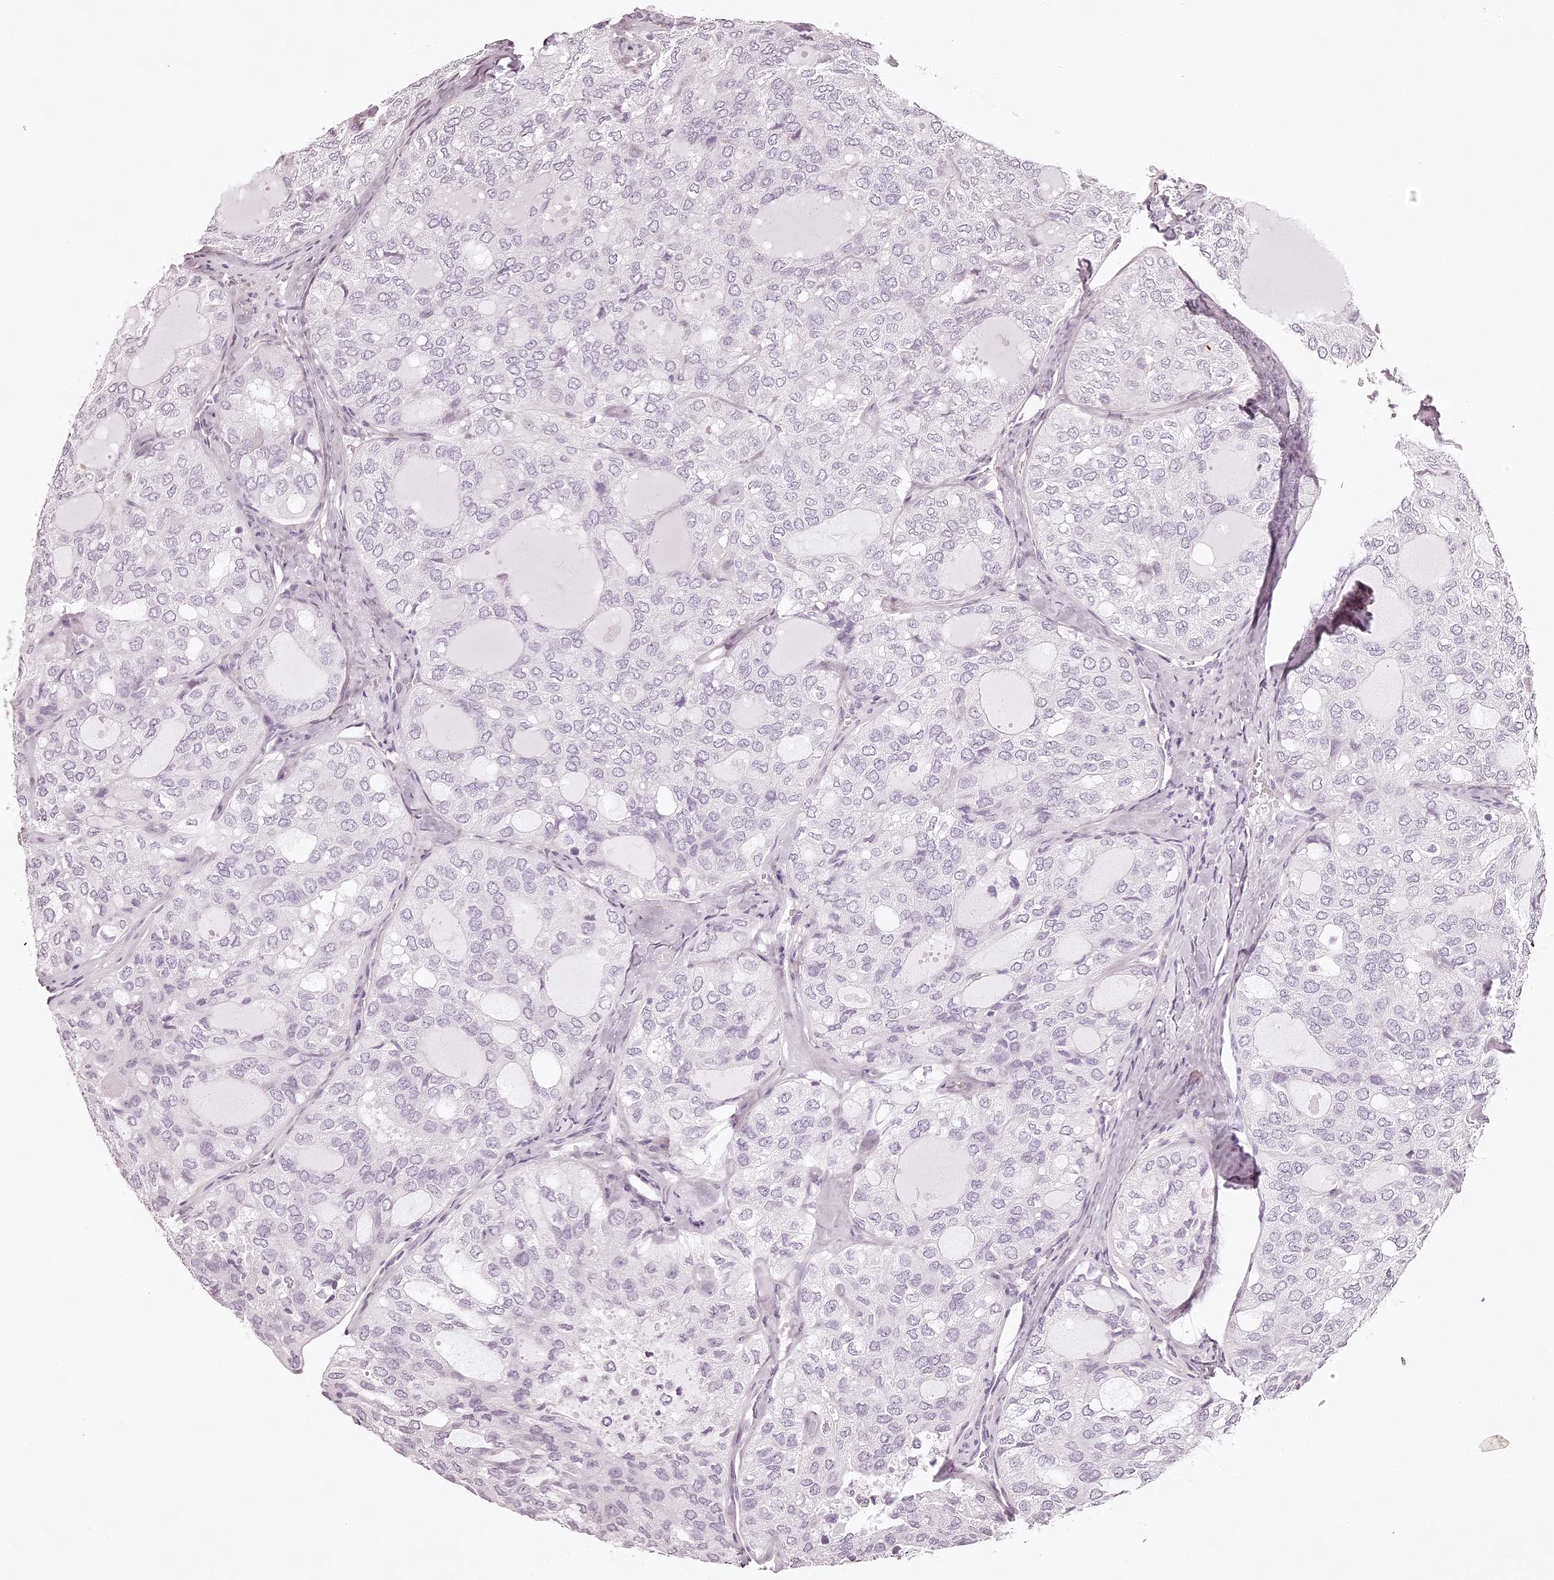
{"staining": {"intensity": "negative", "quantity": "none", "location": "none"}, "tissue": "thyroid cancer", "cell_type": "Tumor cells", "image_type": "cancer", "snomed": [{"axis": "morphology", "description": "Follicular adenoma carcinoma, NOS"}, {"axis": "topography", "description": "Thyroid gland"}], "caption": "Immunohistochemistry of human follicular adenoma carcinoma (thyroid) demonstrates no positivity in tumor cells. Brightfield microscopy of immunohistochemistry stained with DAB (3,3'-diaminobenzidine) (brown) and hematoxylin (blue), captured at high magnification.", "gene": "ELAPOR1", "patient": {"sex": "male", "age": 75}}